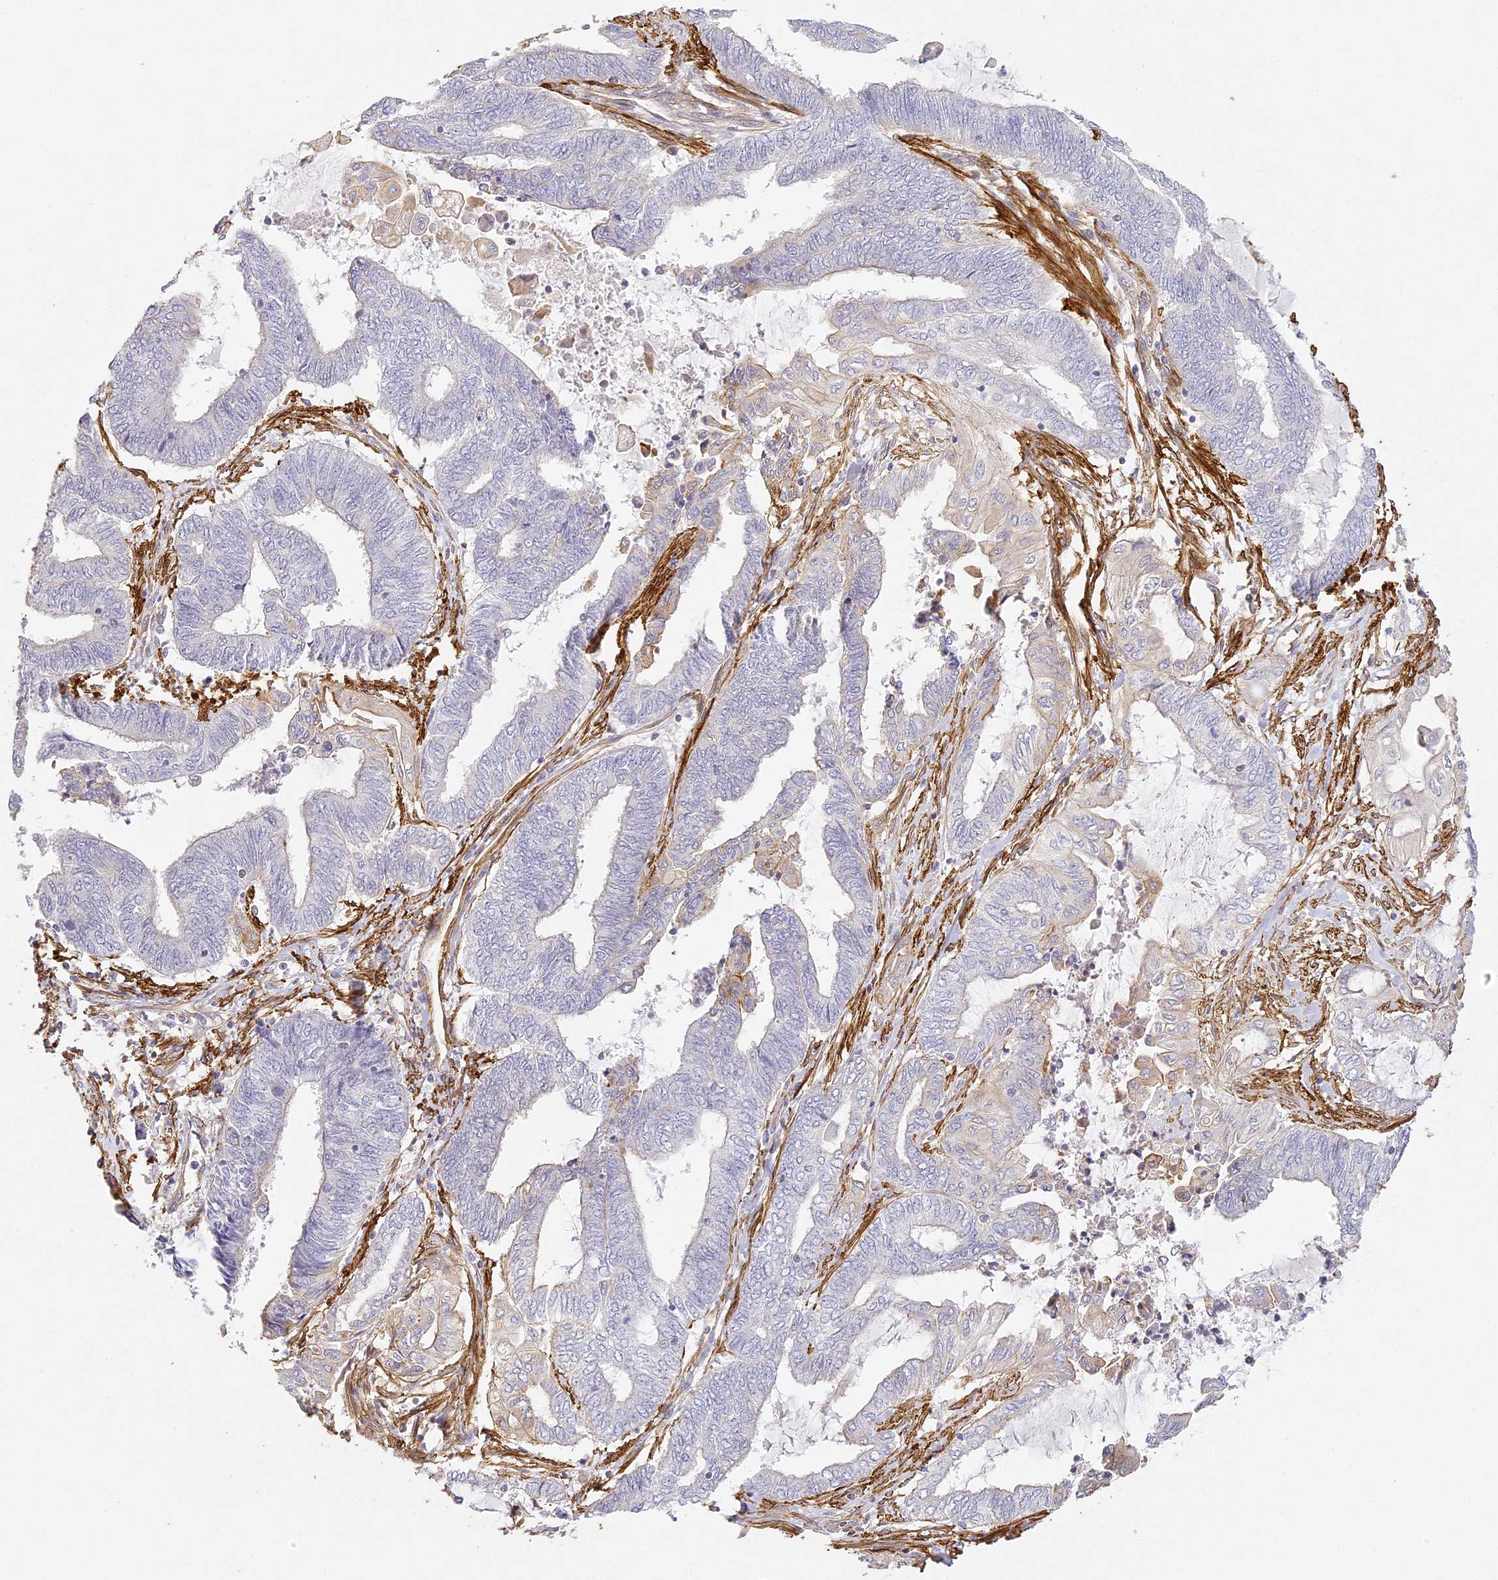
{"staining": {"intensity": "negative", "quantity": "none", "location": "none"}, "tissue": "endometrial cancer", "cell_type": "Tumor cells", "image_type": "cancer", "snomed": [{"axis": "morphology", "description": "Adenocarcinoma, NOS"}, {"axis": "topography", "description": "Uterus"}, {"axis": "topography", "description": "Endometrium"}], "caption": "This micrograph is of endometrial cancer (adenocarcinoma) stained with immunohistochemistry (IHC) to label a protein in brown with the nuclei are counter-stained blue. There is no expression in tumor cells.", "gene": "MED28", "patient": {"sex": "female", "age": 70}}